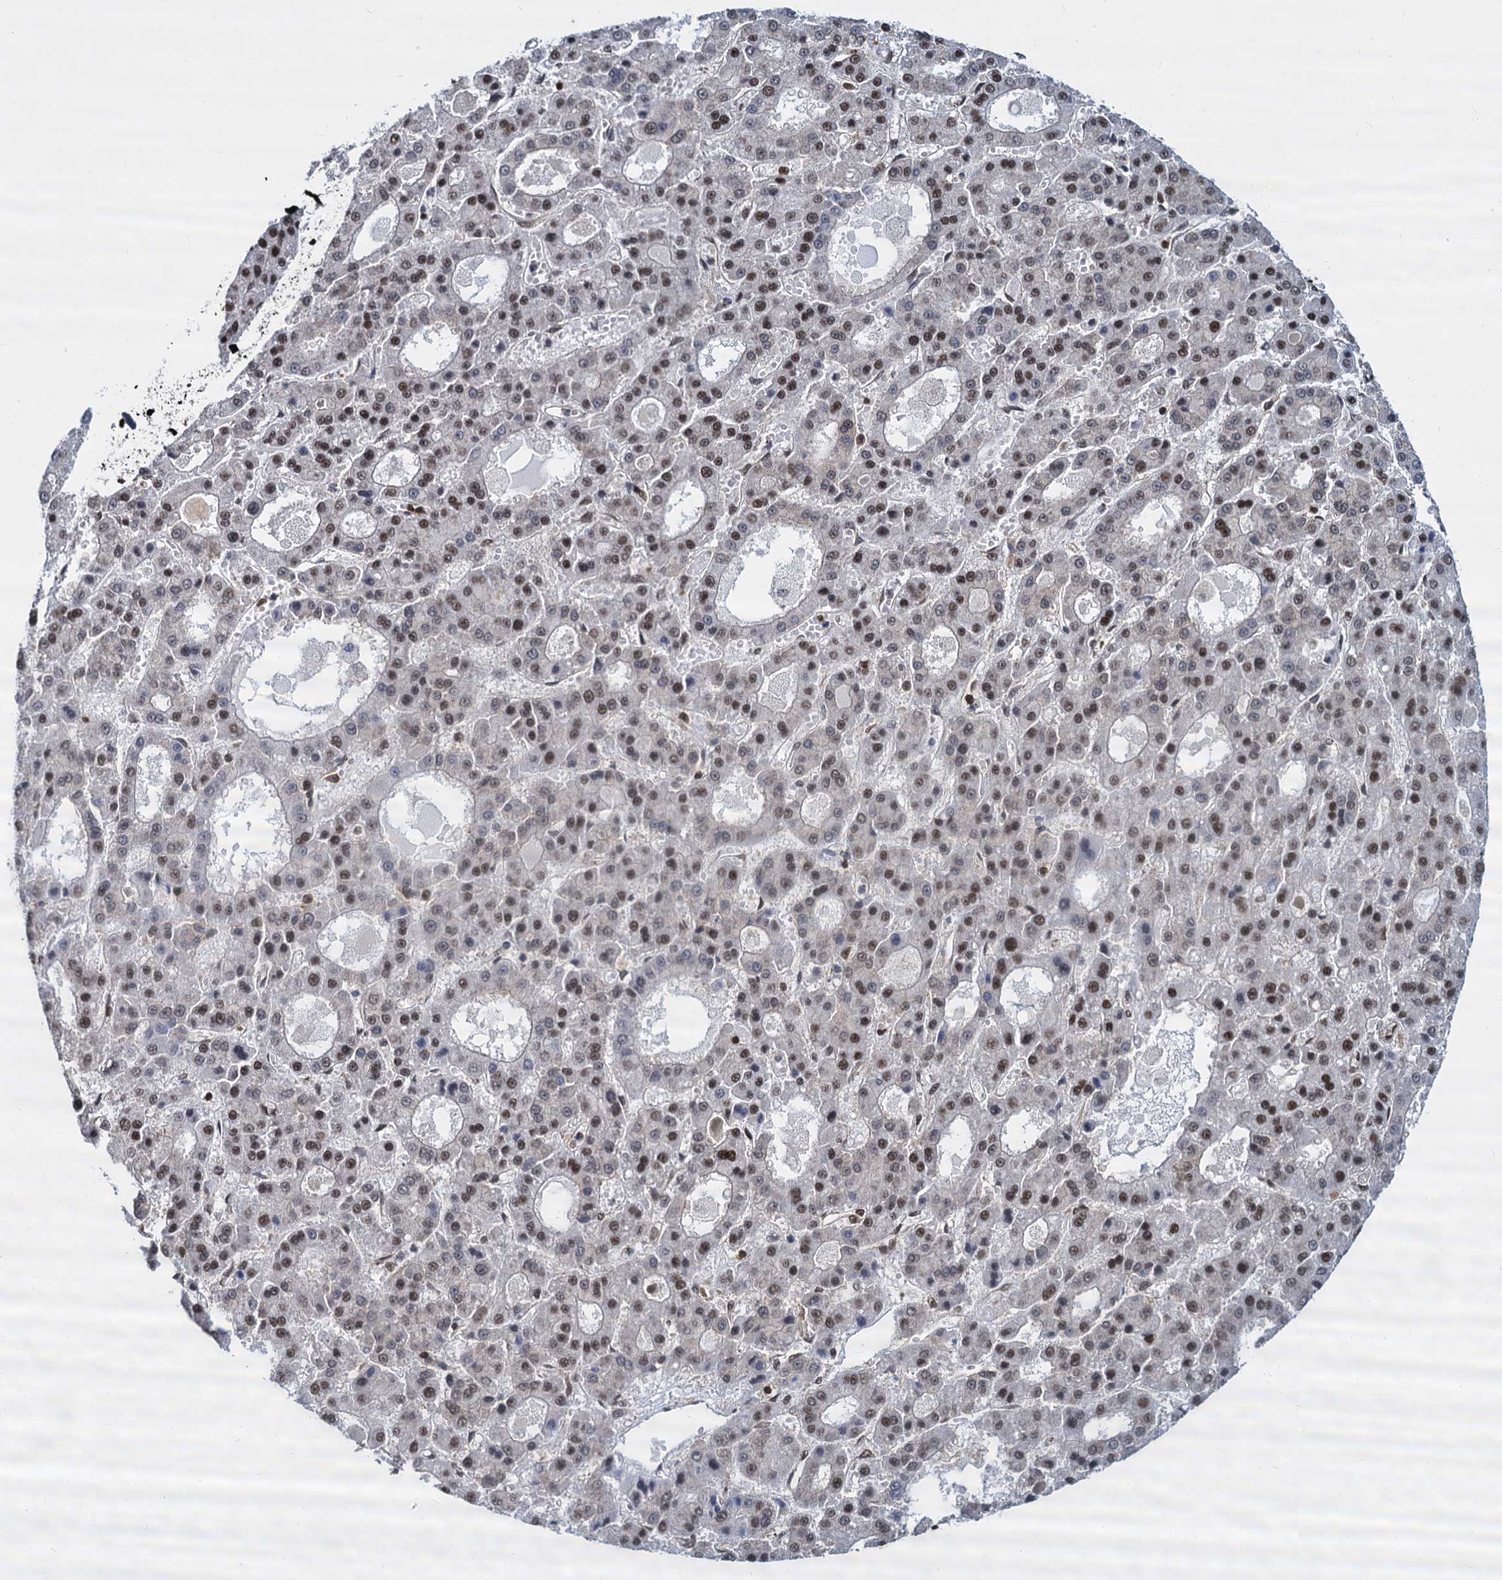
{"staining": {"intensity": "moderate", "quantity": "25%-75%", "location": "nuclear"}, "tissue": "liver cancer", "cell_type": "Tumor cells", "image_type": "cancer", "snomed": [{"axis": "morphology", "description": "Carcinoma, Hepatocellular, NOS"}, {"axis": "topography", "description": "Liver"}], "caption": "This photomicrograph displays immunohistochemistry (IHC) staining of liver cancer, with medium moderate nuclear positivity in about 25%-75% of tumor cells.", "gene": "DCPS", "patient": {"sex": "male", "age": 70}}